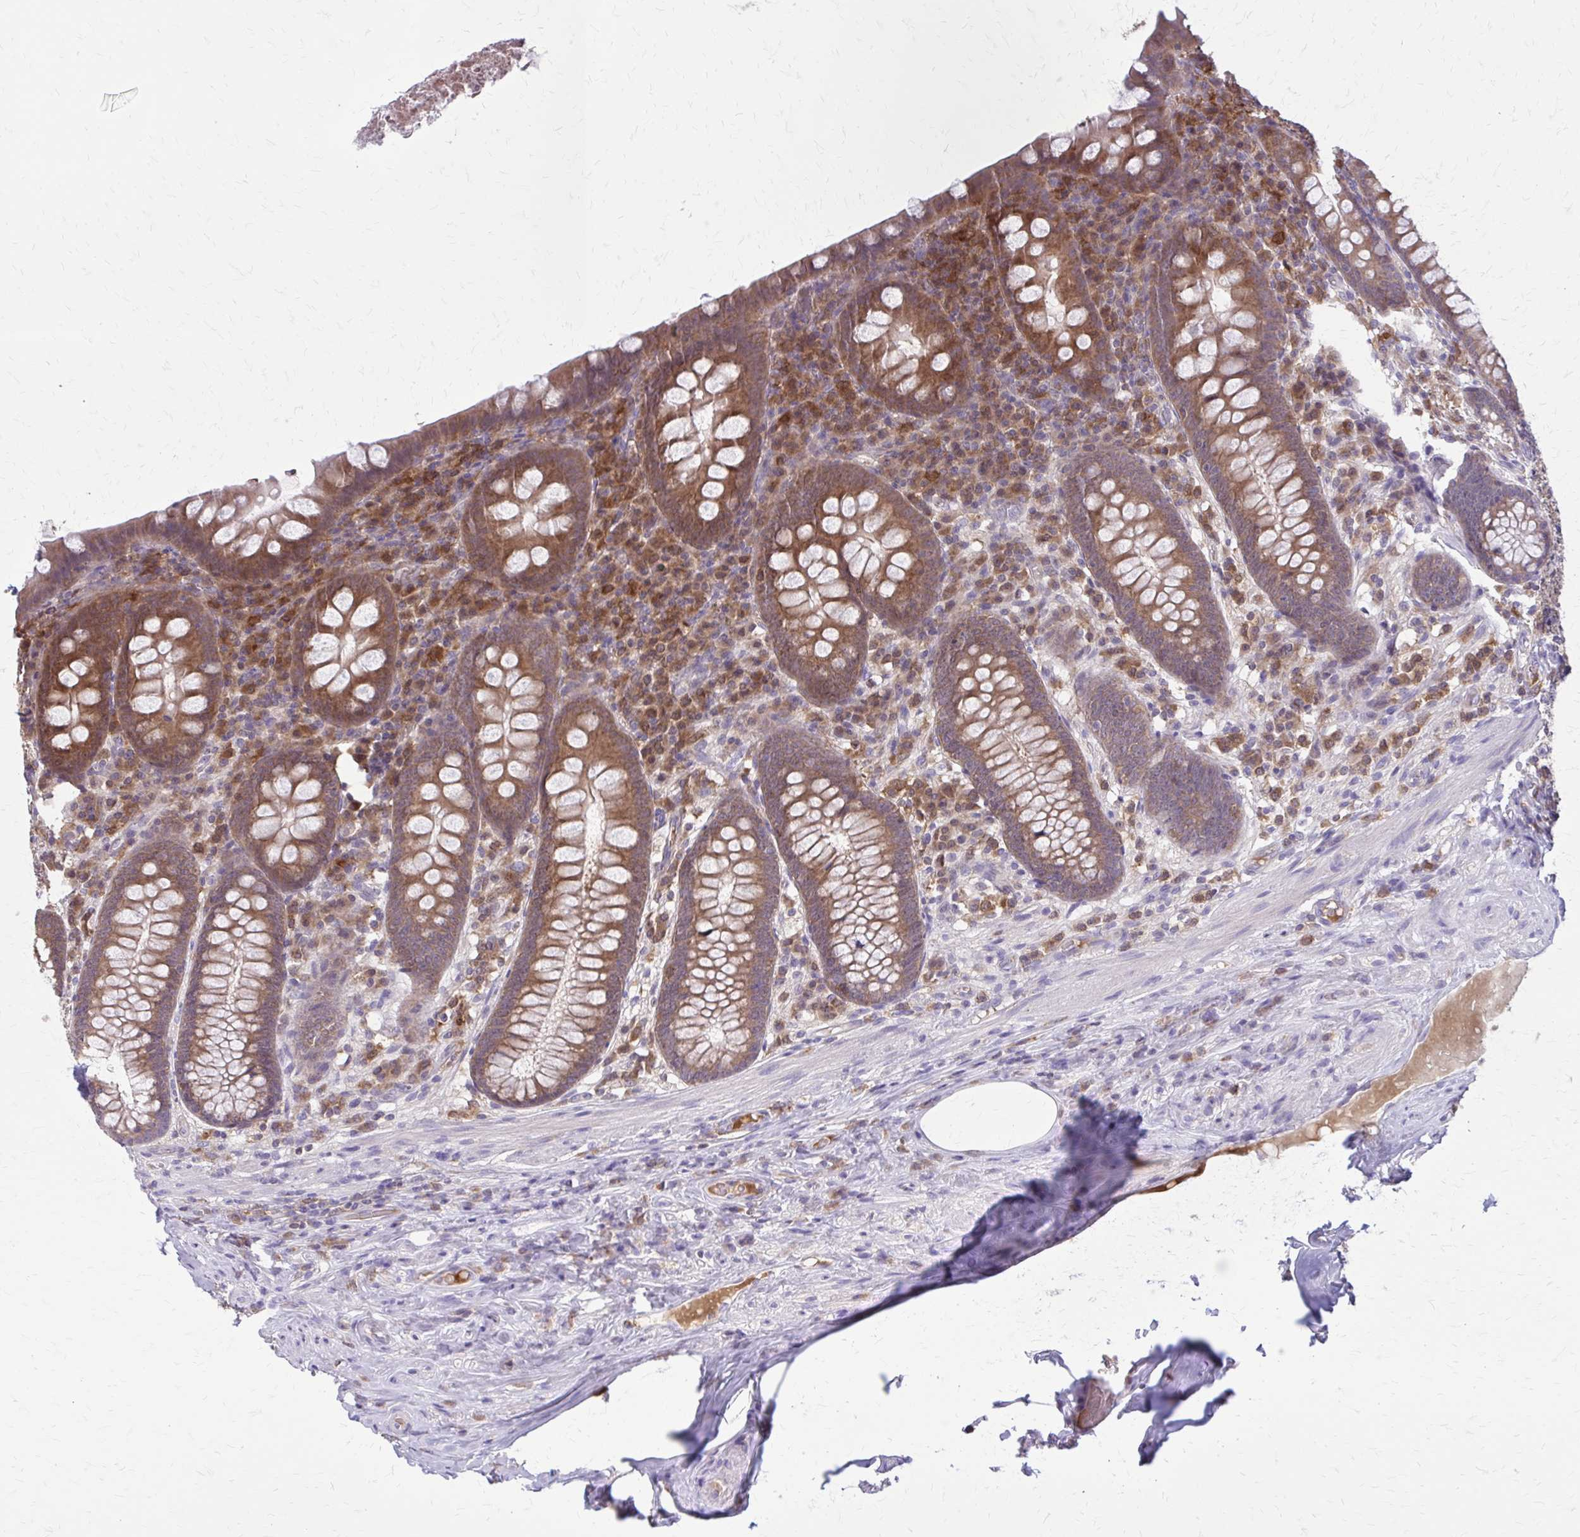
{"staining": {"intensity": "moderate", "quantity": ">75%", "location": "cytoplasmic/membranous"}, "tissue": "appendix", "cell_type": "Glandular cells", "image_type": "normal", "snomed": [{"axis": "morphology", "description": "Normal tissue, NOS"}, {"axis": "topography", "description": "Appendix"}], "caption": "The micrograph exhibits staining of benign appendix, revealing moderate cytoplasmic/membranous protein positivity (brown color) within glandular cells. Using DAB (3,3'-diaminobenzidine) (brown) and hematoxylin (blue) stains, captured at high magnification using brightfield microscopy.", "gene": "NRBF2", "patient": {"sex": "male", "age": 71}}